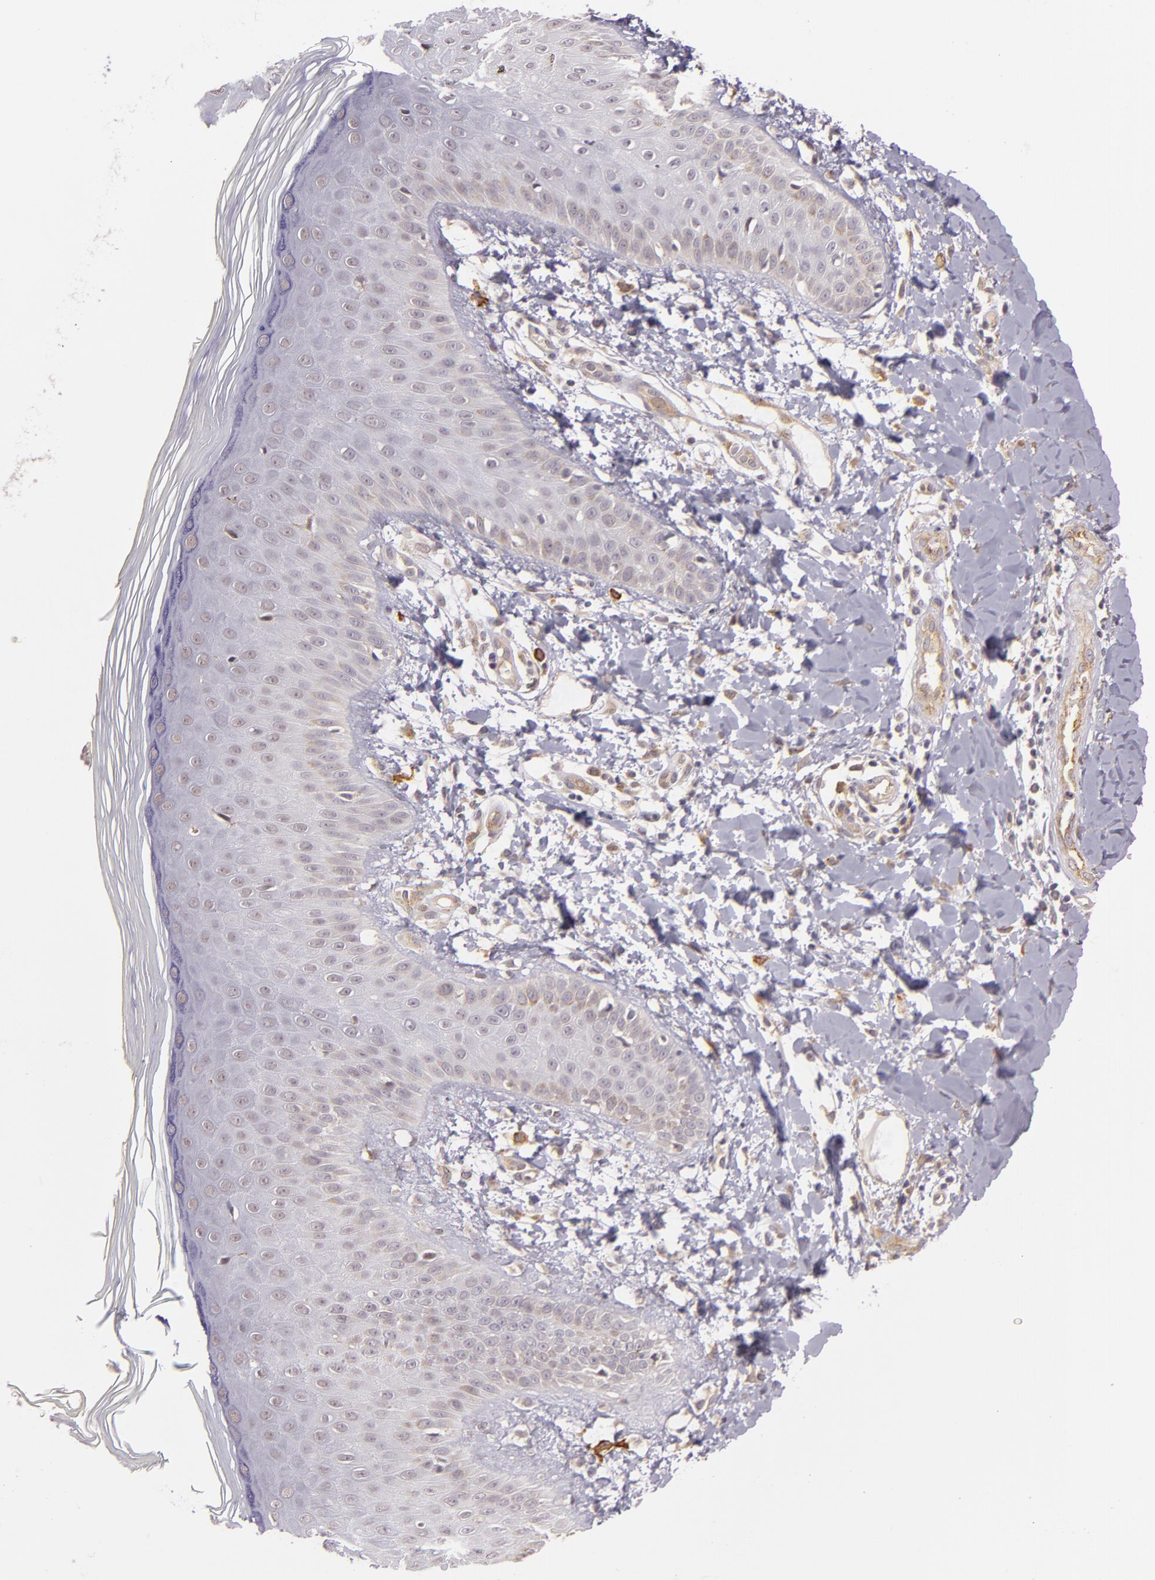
{"staining": {"intensity": "weak", "quantity": "<25%", "location": "cytoplasmic/membranous"}, "tissue": "skin", "cell_type": "Epidermal cells", "image_type": "normal", "snomed": [{"axis": "morphology", "description": "Normal tissue, NOS"}, {"axis": "morphology", "description": "Inflammation, NOS"}, {"axis": "topography", "description": "Soft tissue"}, {"axis": "topography", "description": "Anal"}], "caption": "Unremarkable skin was stained to show a protein in brown. There is no significant expression in epidermal cells.", "gene": "SYTL4", "patient": {"sex": "female", "age": 15}}